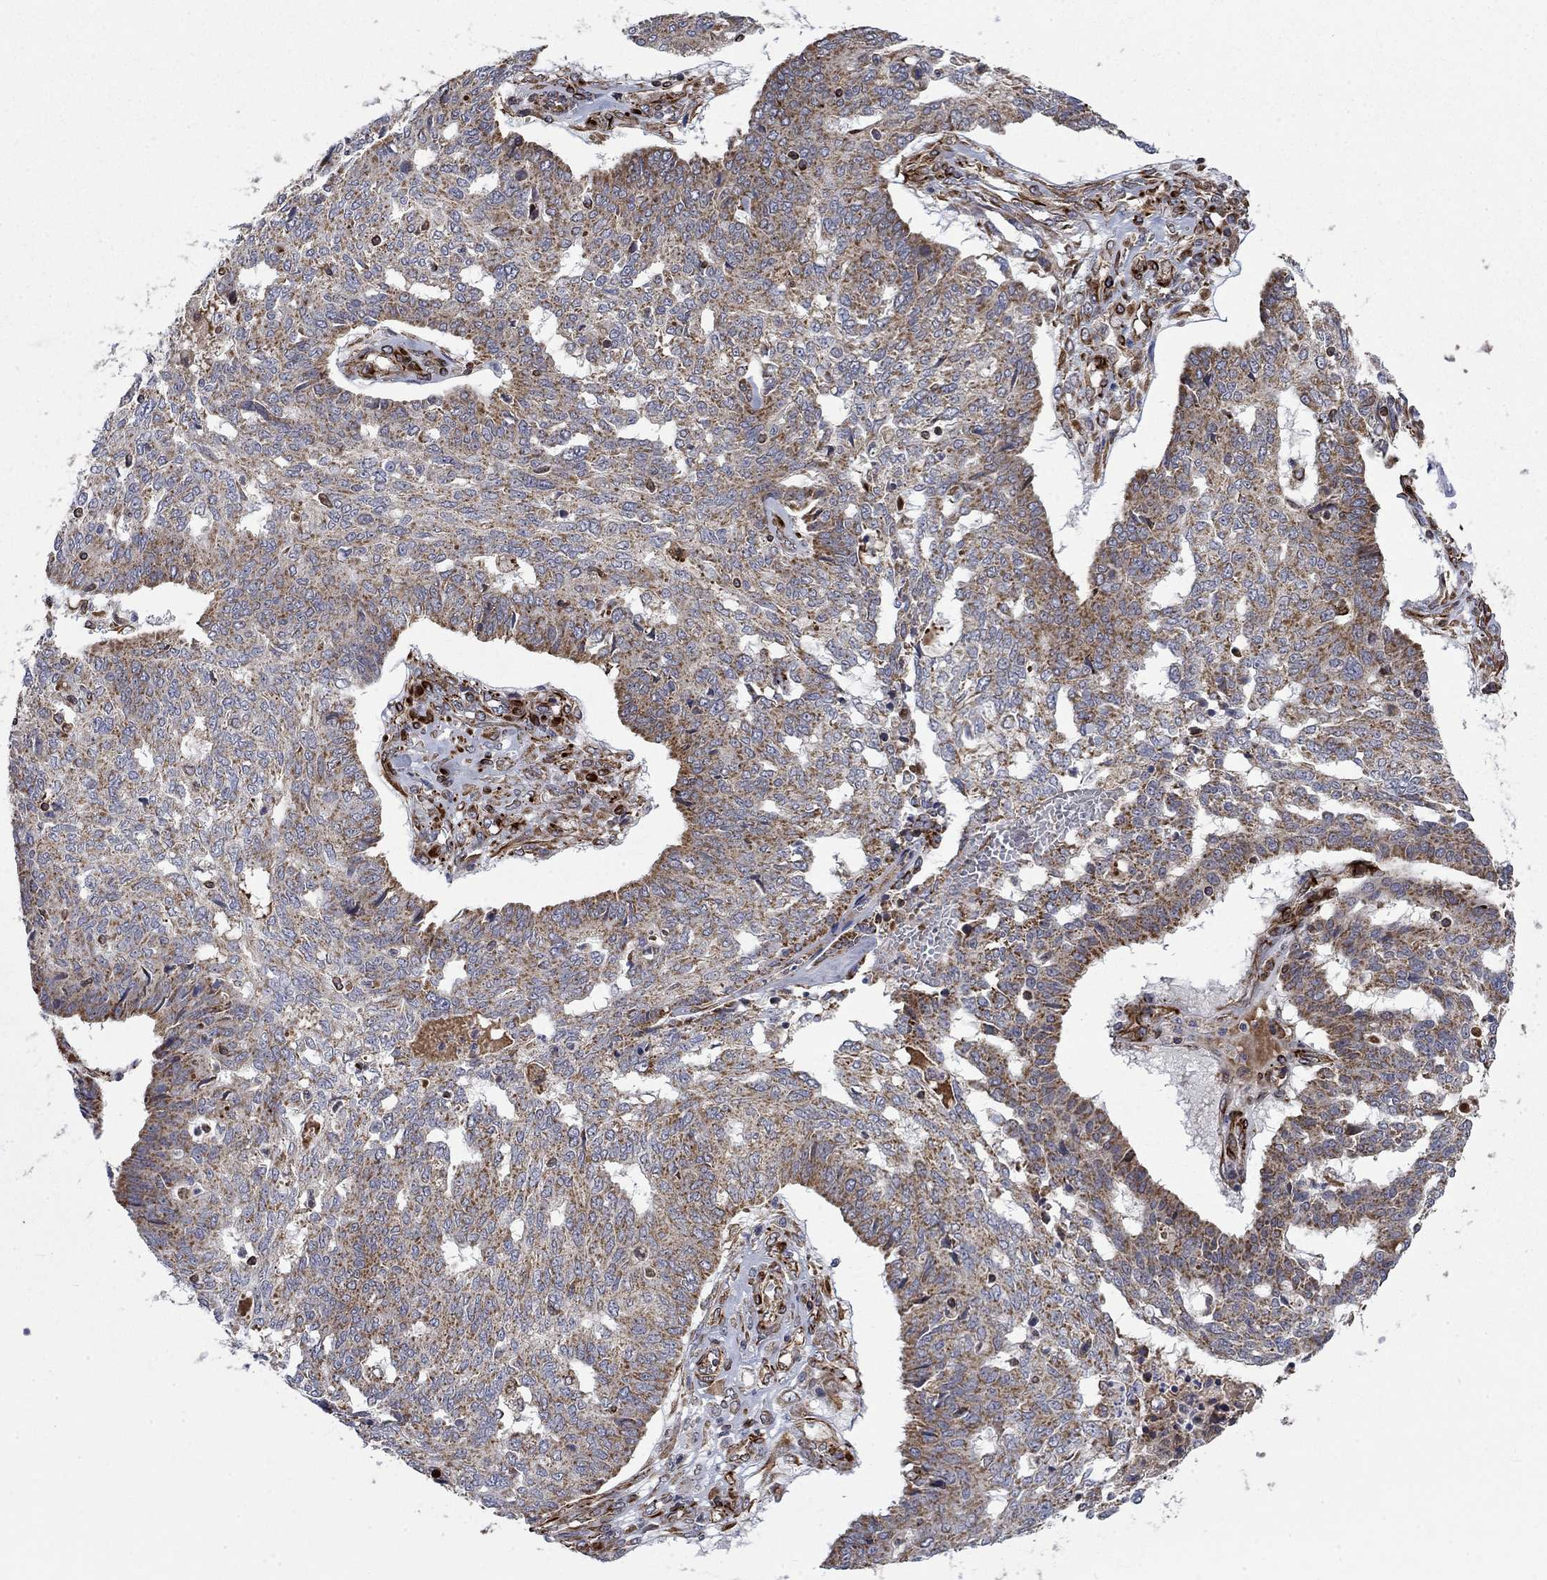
{"staining": {"intensity": "moderate", "quantity": "25%-75%", "location": "cytoplasmic/membranous"}, "tissue": "ovarian cancer", "cell_type": "Tumor cells", "image_type": "cancer", "snomed": [{"axis": "morphology", "description": "Cystadenocarcinoma, serous, NOS"}, {"axis": "topography", "description": "Ovary"}], "caption": "Immunohistochemistry histopathology image of ovarian cancer (serous cystadenocarcinoma) stained for a protein (brown), which shows medium levels of moderate cytoplasmic/membranous positivity in approximately 25%-75% of tumor cells.", "gene": "NDUFC1", "patient": {"sex": "female", "age": 67}}